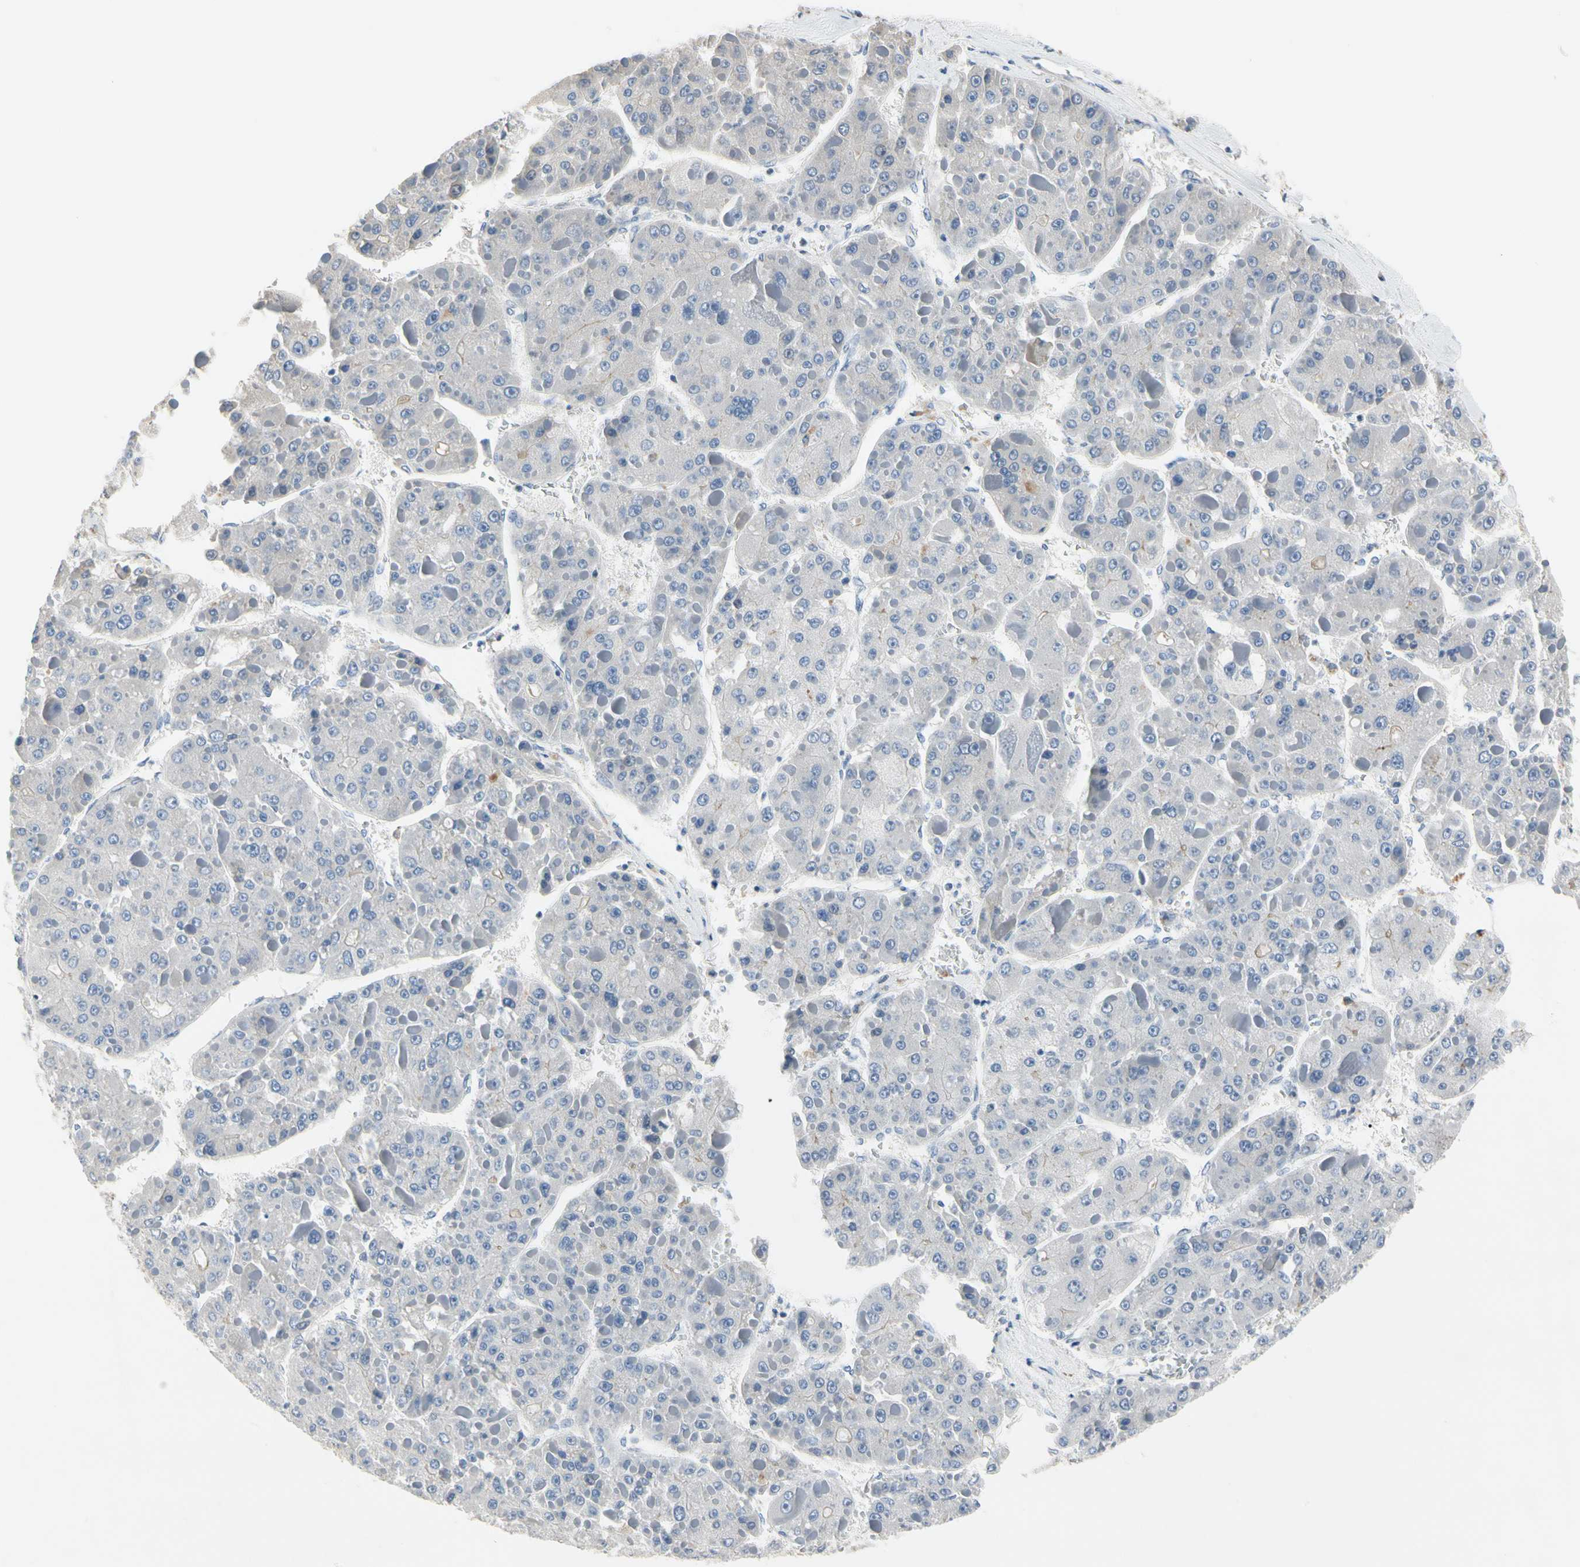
{"staining": {"intensity": "negative", "quantity": "none", "location": "none"}, "tissue": "liver cancer", "cell_type": "Tumor cells", "image_type": "cancer", "snomed": [{"axis": "morphology", "description": "Carcinoma, Hepatocellular, NOS"}, {"axis": "topography", "description": "Liver"}], "caption": "High magnification brightfield microscopy of liver cancer stained with DAB (brown) and counterstained with hematoxylin (blue): tumor cells show no significant staining.", "gene": "ECRG4", "patient": {"sex": "female", "age": 73}}